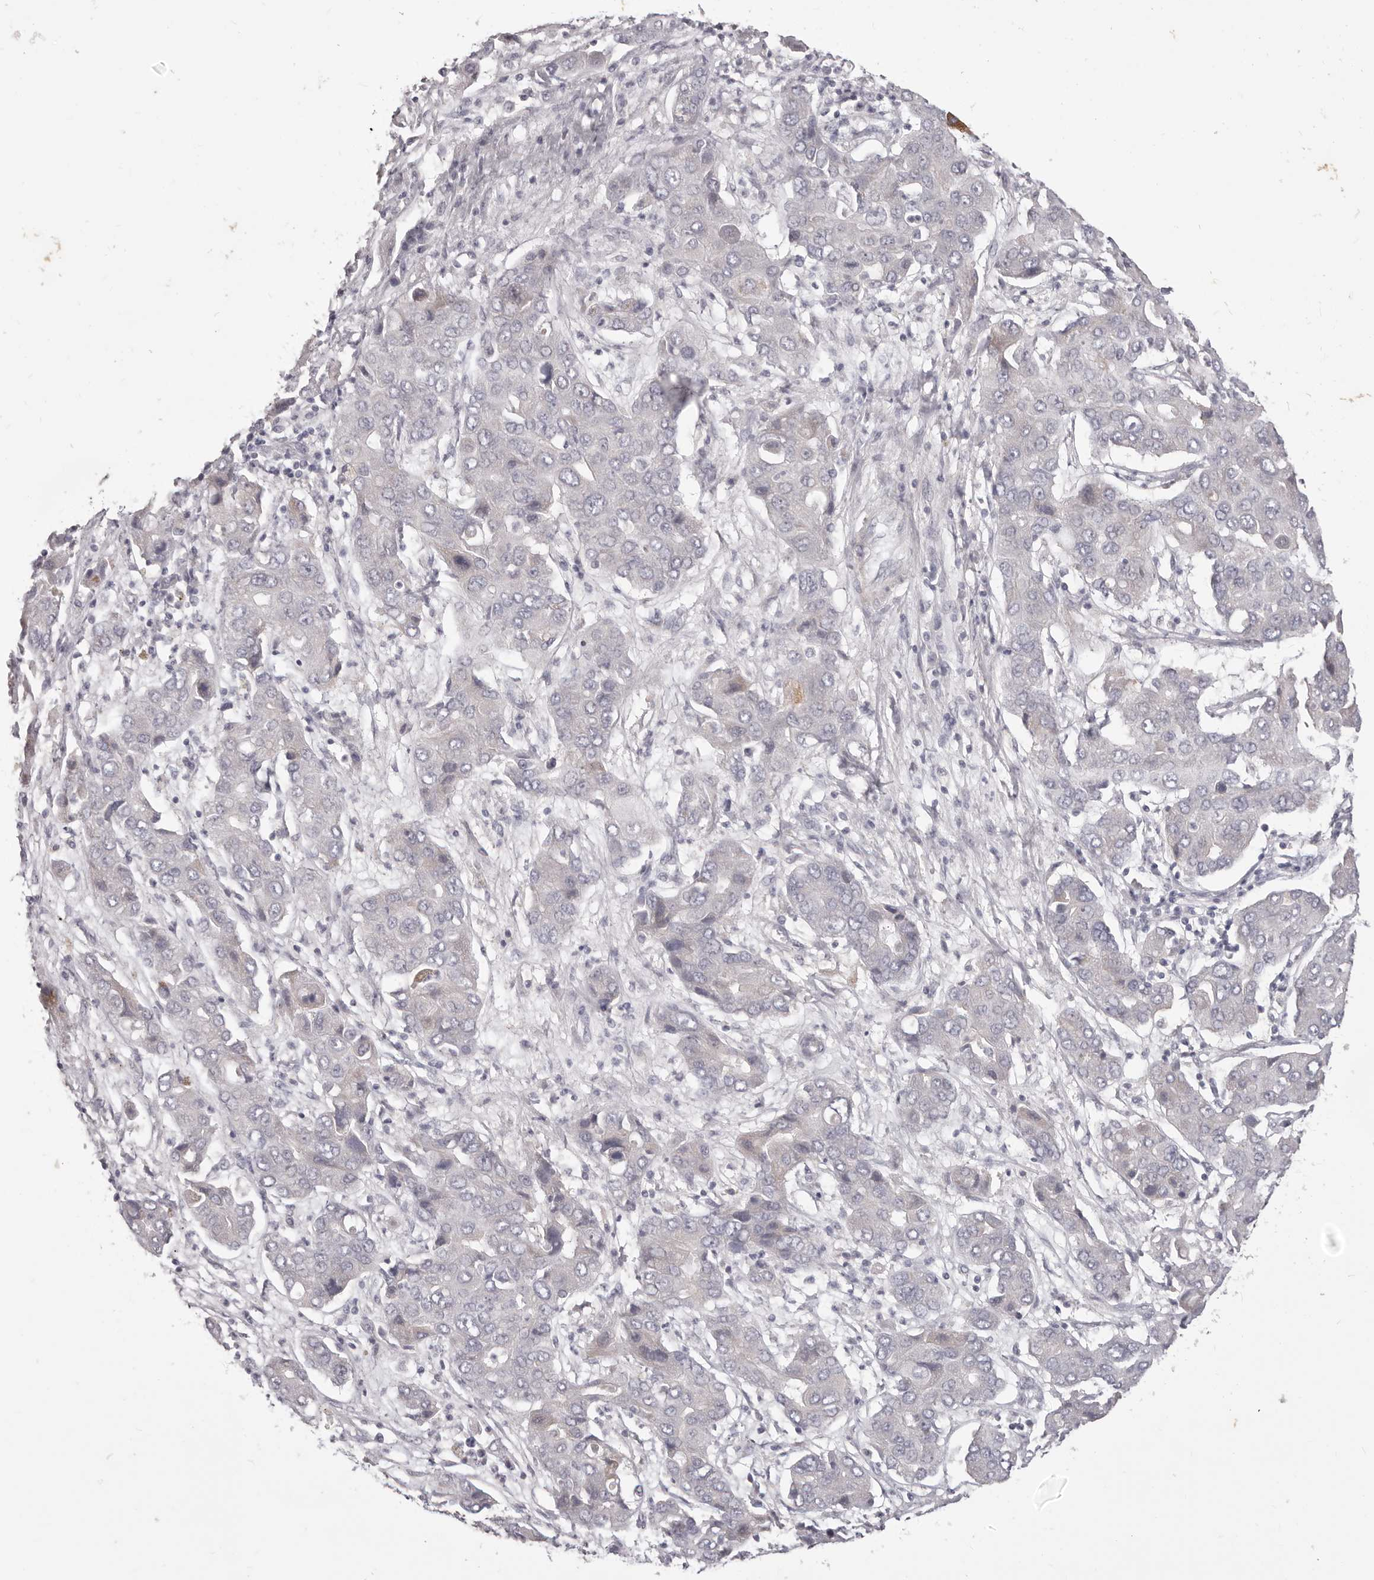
{"staining": {"intensity": "negative", "quantity": "none", "location": "none"}, "tissue": "liver cancer", "cell_type": "Tumor cells", "image_type": "cancer", "snomed": [{"axis": "morphology", "description": "Cholangiocarcinoma"}, {"axis": "topography", "description": "Liver"}], "caption": "This is a photomicrograph of immunohistochemistry staining of liver cancer (cholangiocarcinoma), which shows no expression in tumor cells.", "gene": "PRMT2", "patient": {"sex": "male", "age": 67}}